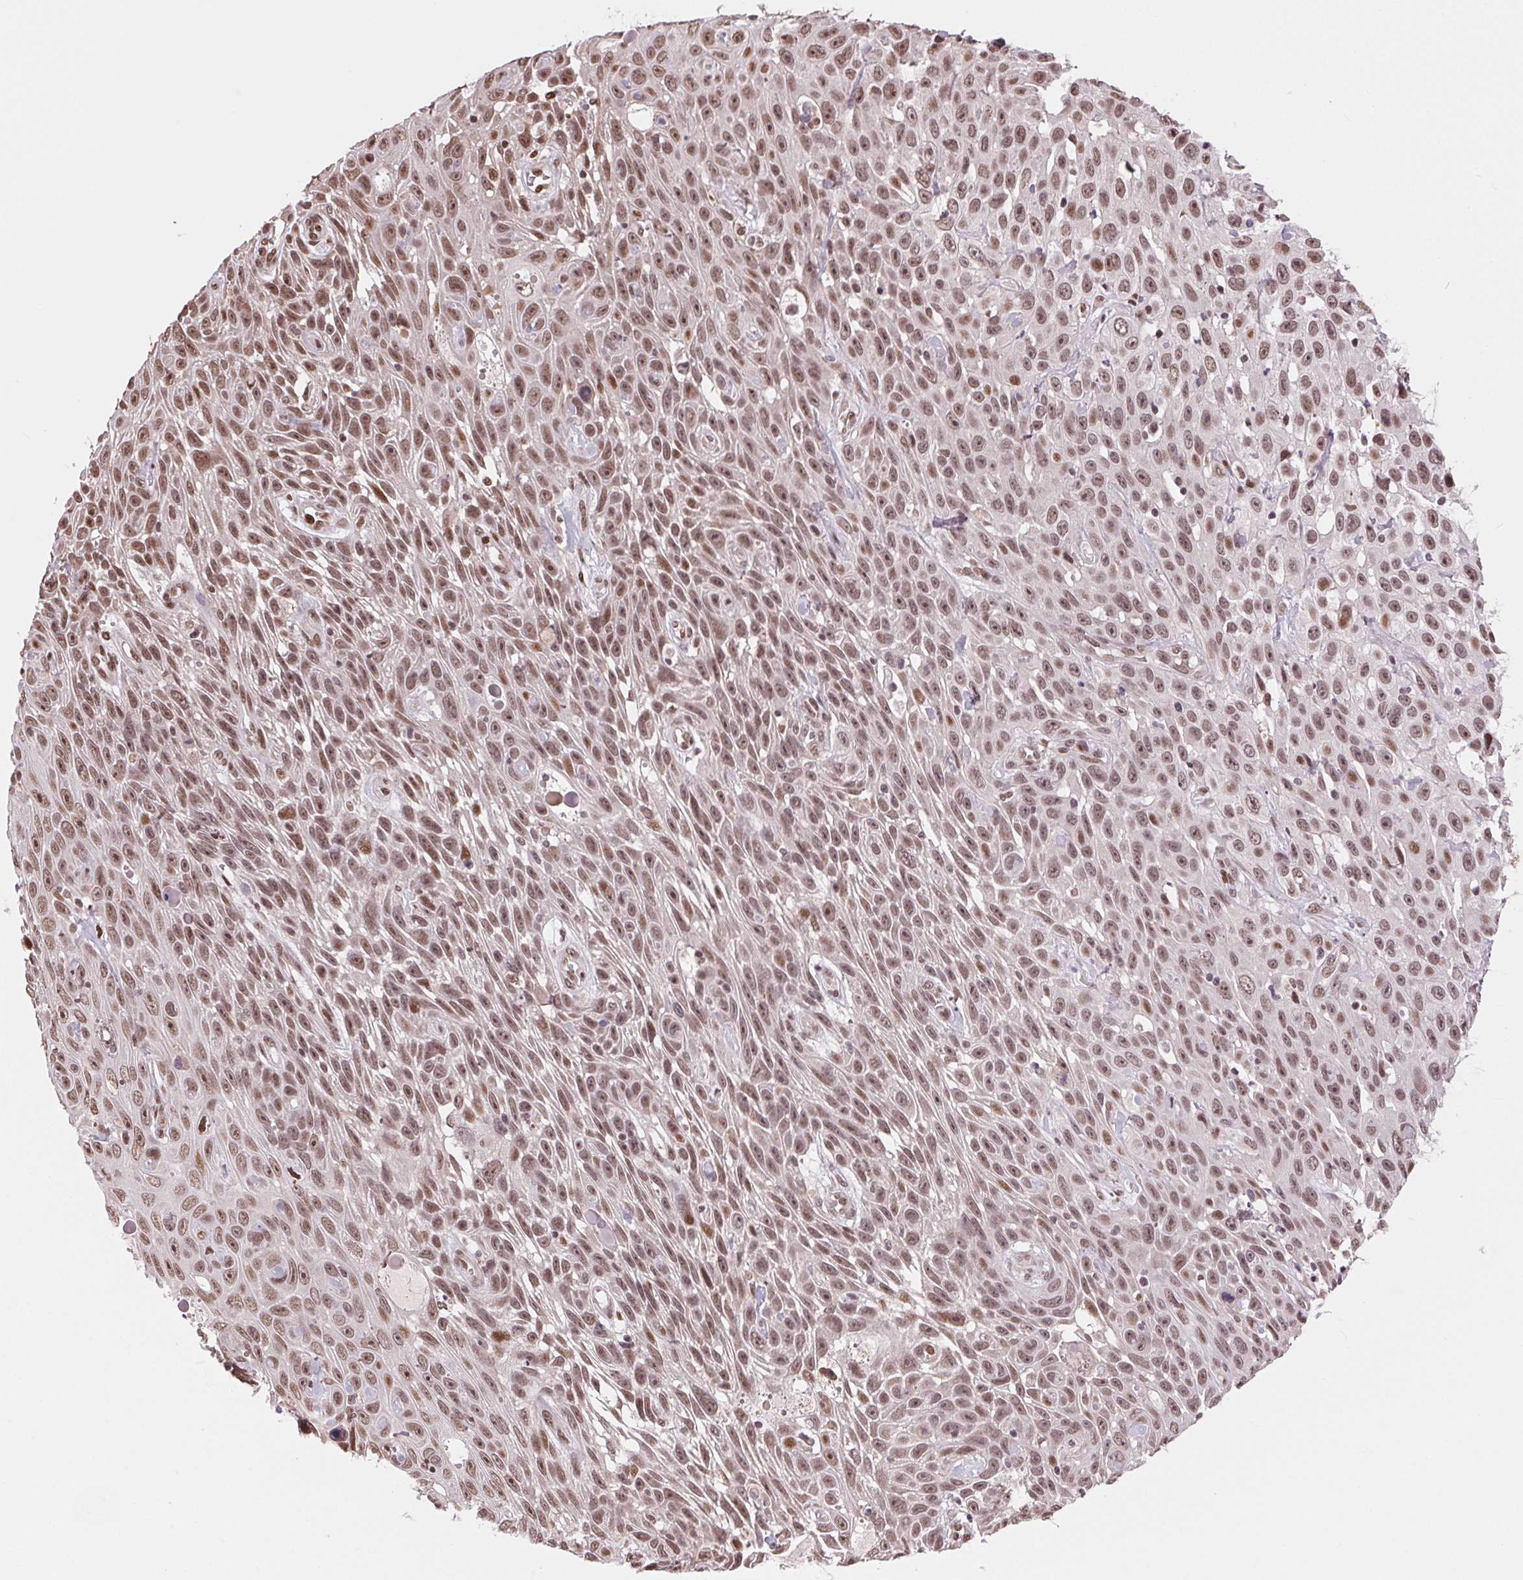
{"staining": {"intensity": "moderate", "quantity": ">75%", "location": "nuclear"}, "tissue": "skin cancer", "cell_type": "Tumor cells", "image_type": "cancer", "snomed": [{"axis": "morphology", "description": "Squamous cell carcinoma, NOS"}, {"axis": "topography", "description": "Skin"}], "caption": "DAB immunohistochemical staining of human squamous cell carcinoma (skin) demonstrates moderate nuclear protein positivity in about >75% of tumor cells.", "gene": "RAD23A", "patient": {"sex": "male", "age": 82}}